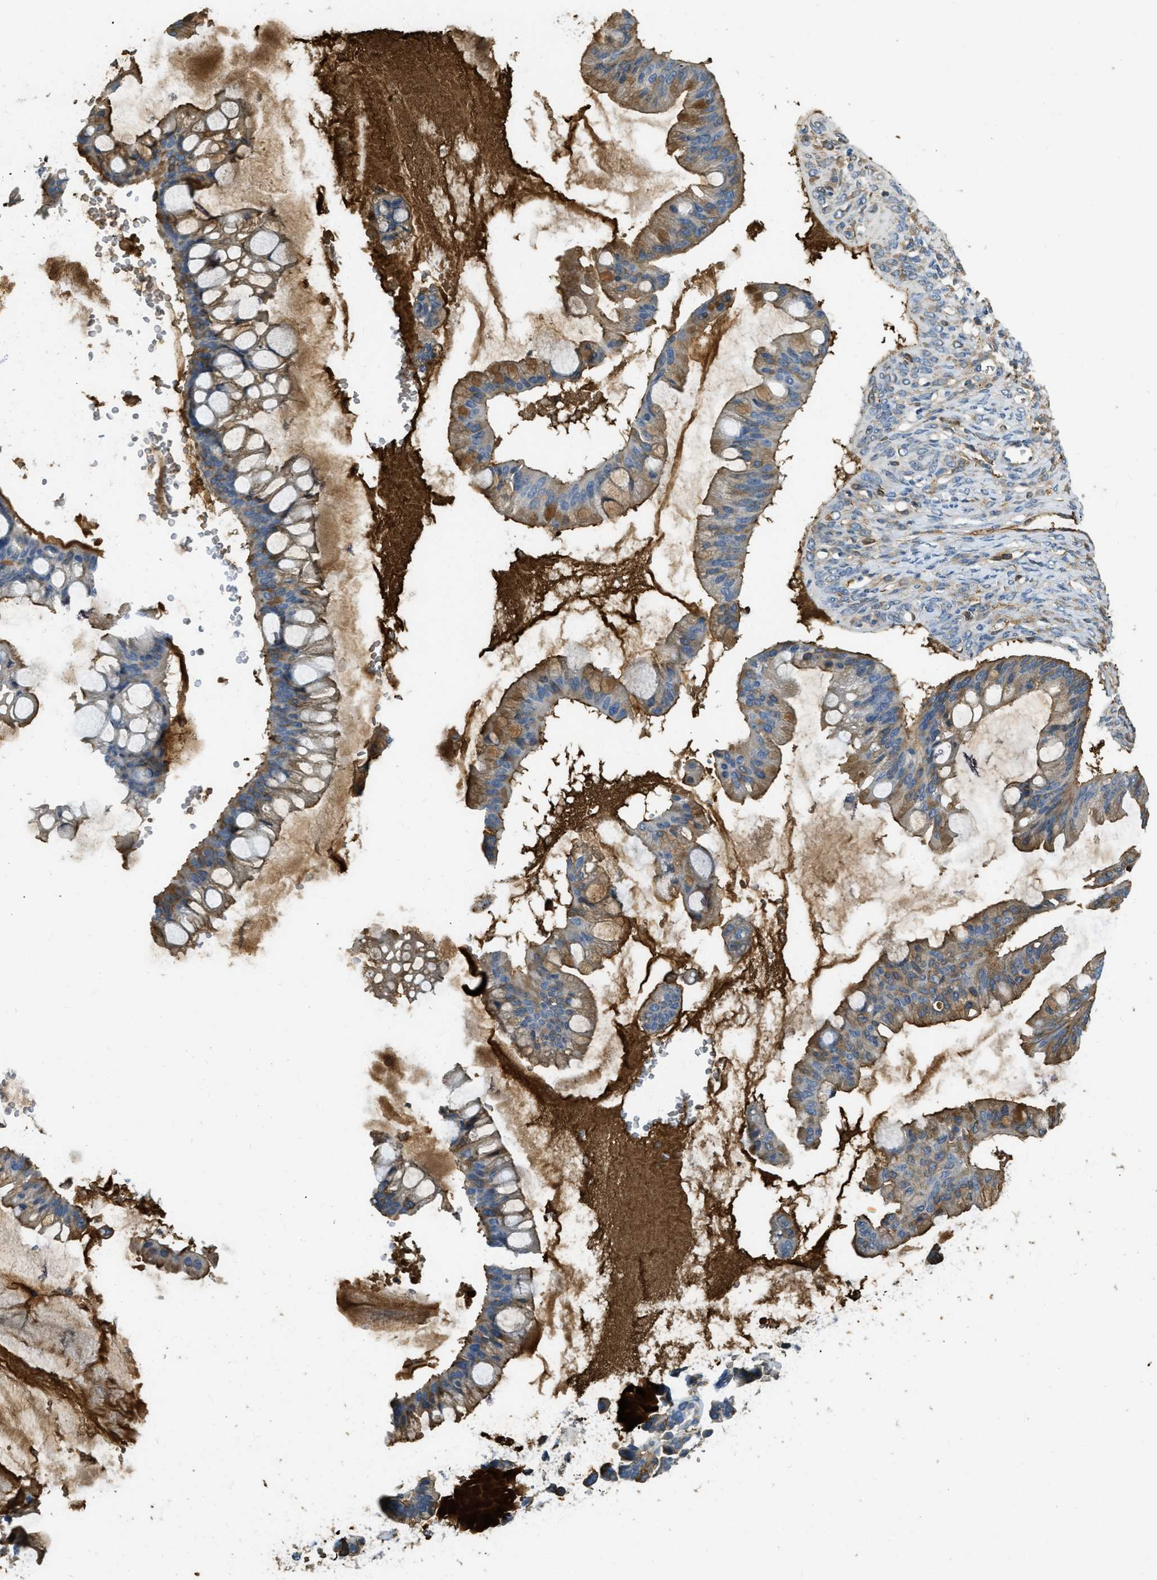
{"staining": {"intensity": "moderate", "quantity": ">75%", "location": "cytoplasmic/membranous"}, "tissue": "ovarian cancer", "cell_type": "Tumor cells", "image_type": "cancer", "snomed": [{"axis": "morphology", "description": "Cystadenocarcinoma, mucinous, NOS"}, {"axis": "topography", "description": "Ovary"}], "caption": "The photomicrograph exhibits immunohistochemical staining of mucinous cystadenocarcinoma (ovarian). There is moderate cytoplasmic/membranous staining is appreciated in about >75% of tumor cells.", "gene": "PRTN3", "patient": {"sex": "female", "age": 73}}